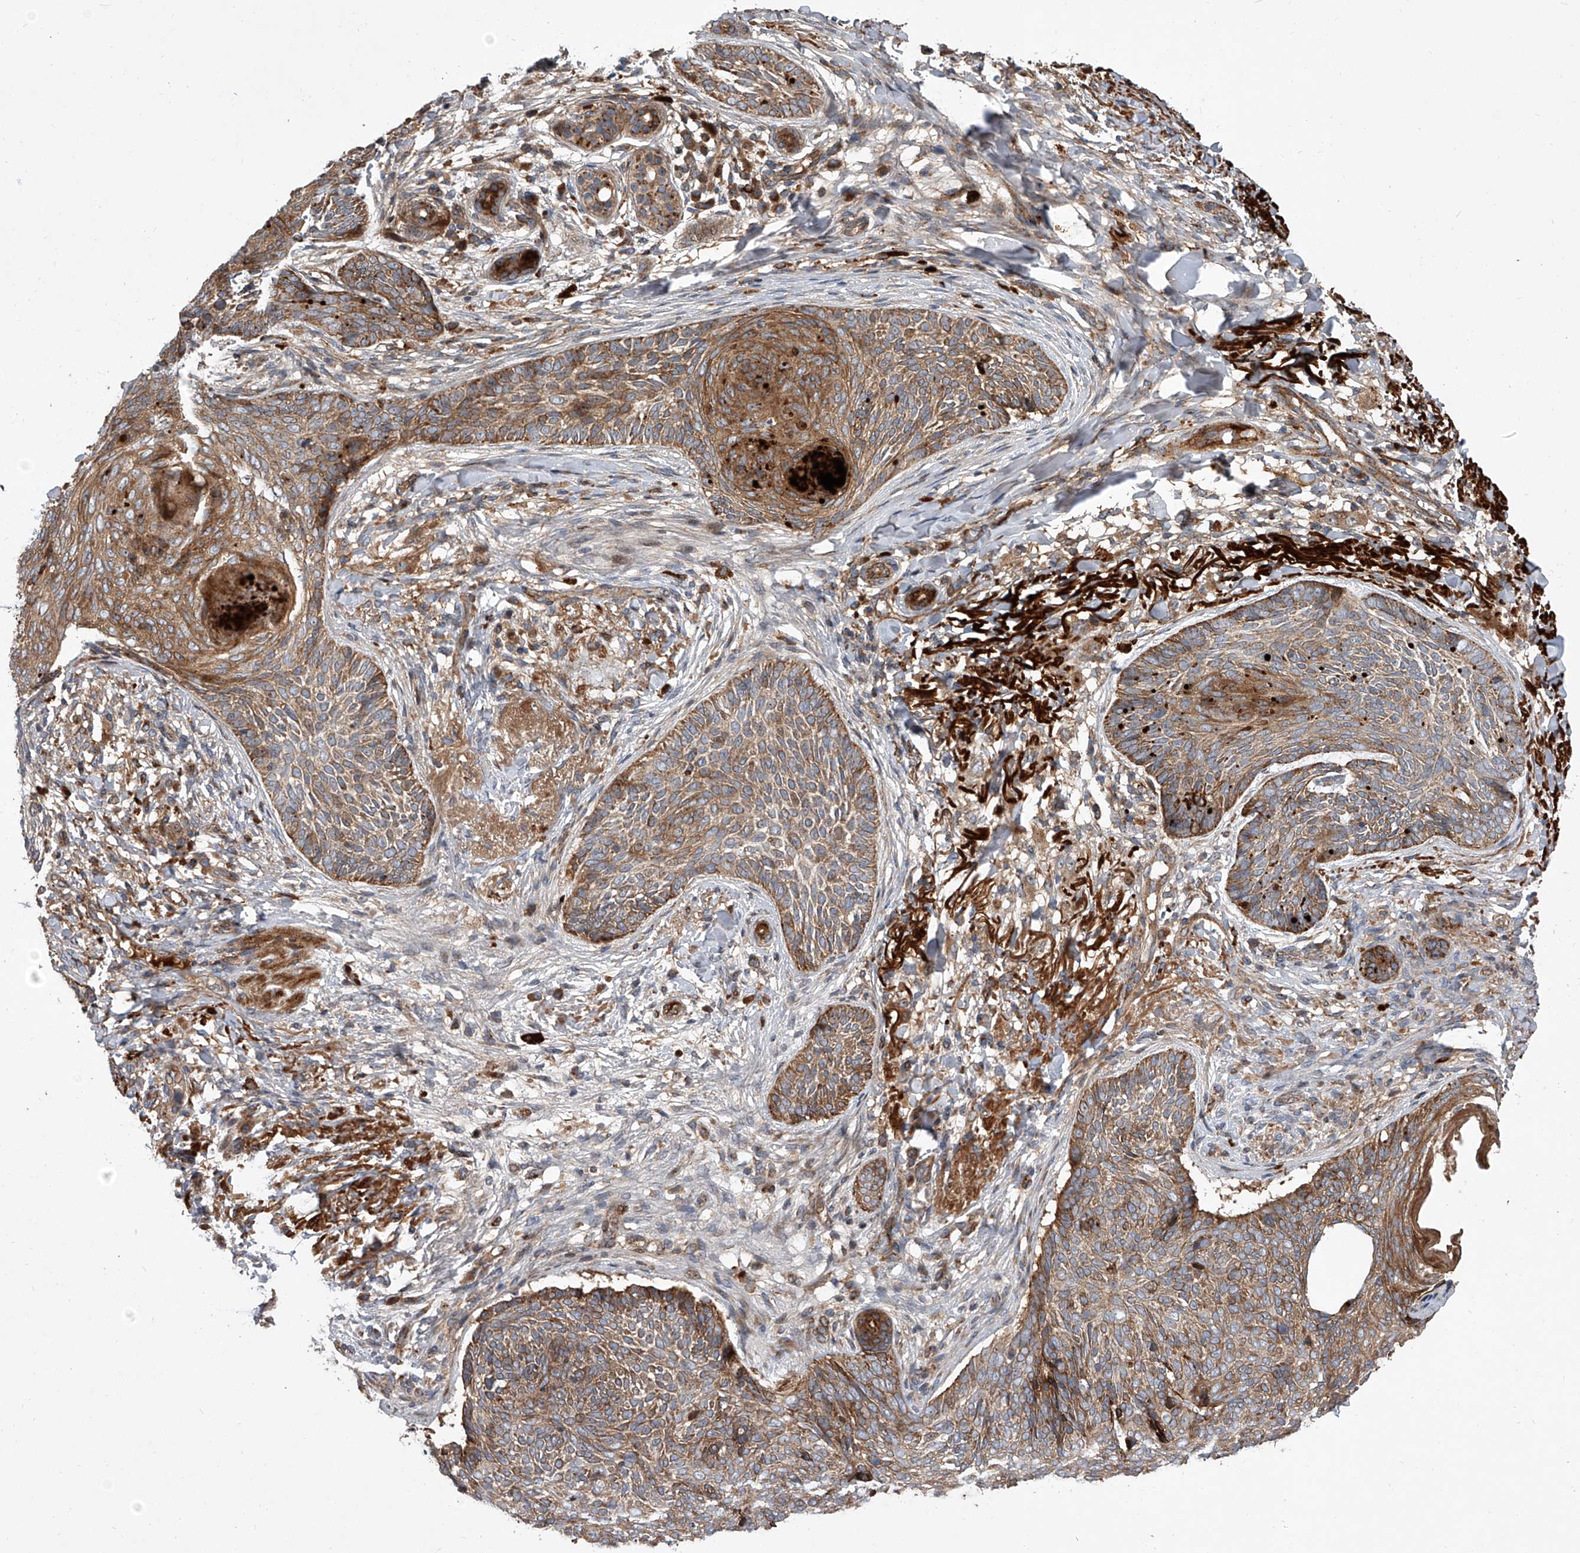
{"staining": {"intensity": "moderate", "quantity": ">75%", "location": "cytoplasmic/membranous"}, "tissue": "skin cancer", "cell_type": "Tumor cells", "image_type": "cancer", "snomed": [{"axis": "morphology", "description": "Basal cell carcinoma"}, {"axis": "topography", "description": "Skin"}], "caption": "The histopathology image exhibits staining of basal cell carcinoma (skin), revealing moderate cytoplasmic/membranous protein staining (brown color) within tumor cells.", "gene": "USP47", "patient": {"sex": "male", "age": 85}}